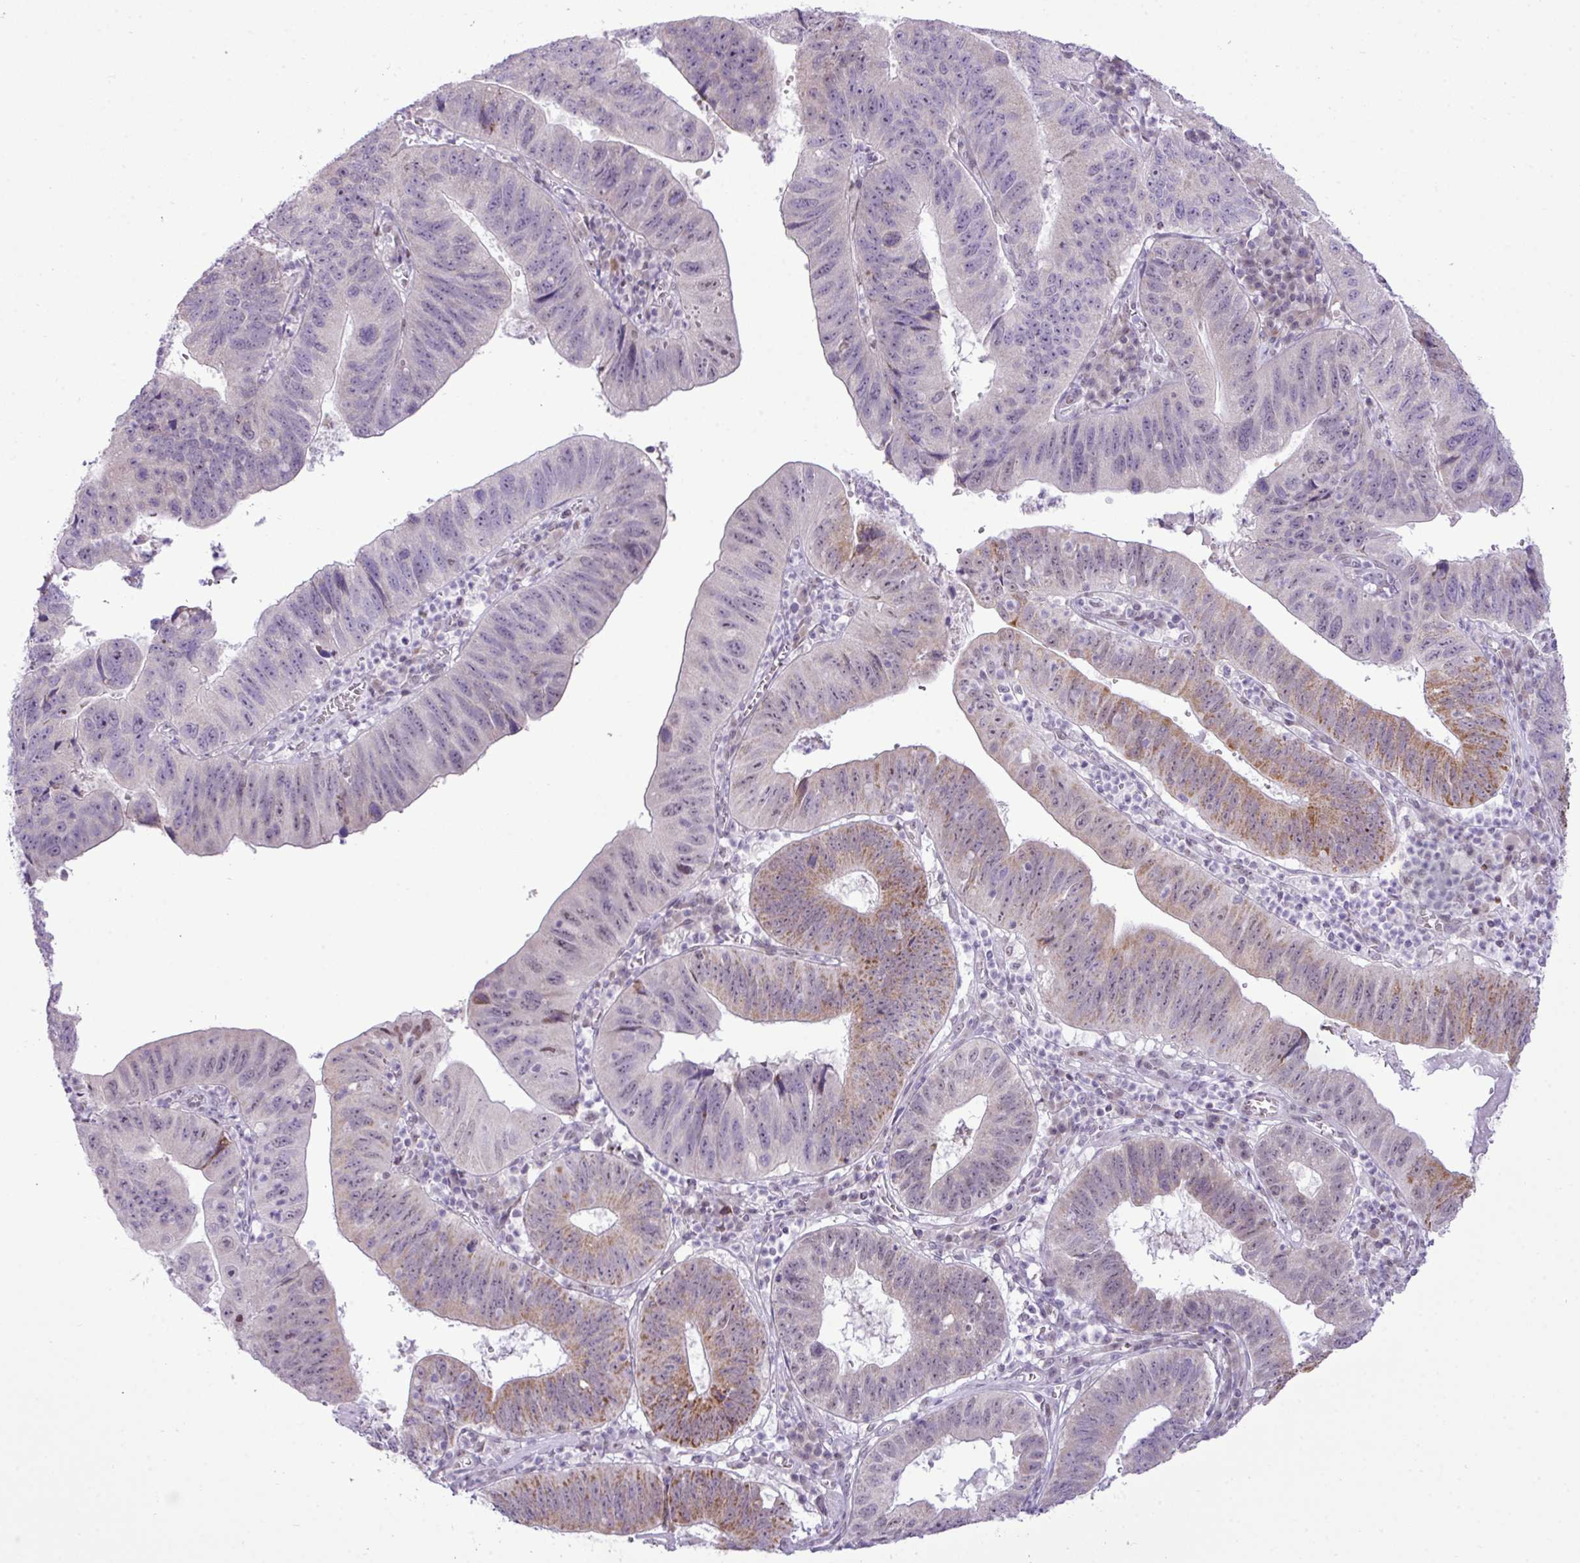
{"staining": {"intensity": "moderate", "quantity": "<25%", "location": "cytoplasmic/membranous"}, "tissue": "stomach cancer", "cell_type": "Tumor cells", "image_type": "cancer", "snomed": [{"axis": "morphology", "description": "Adenocarcinoma, NOS"}, {"axis": "topography", "description": "Stomach"}], "caption": "A brown stain shows moderate cytoplasmic/membranous positivity of a protein in stomach adenocarcinoma tumor cells.", "gene": "ELOA2", "patient": {"sex": "male", "age": 59}}